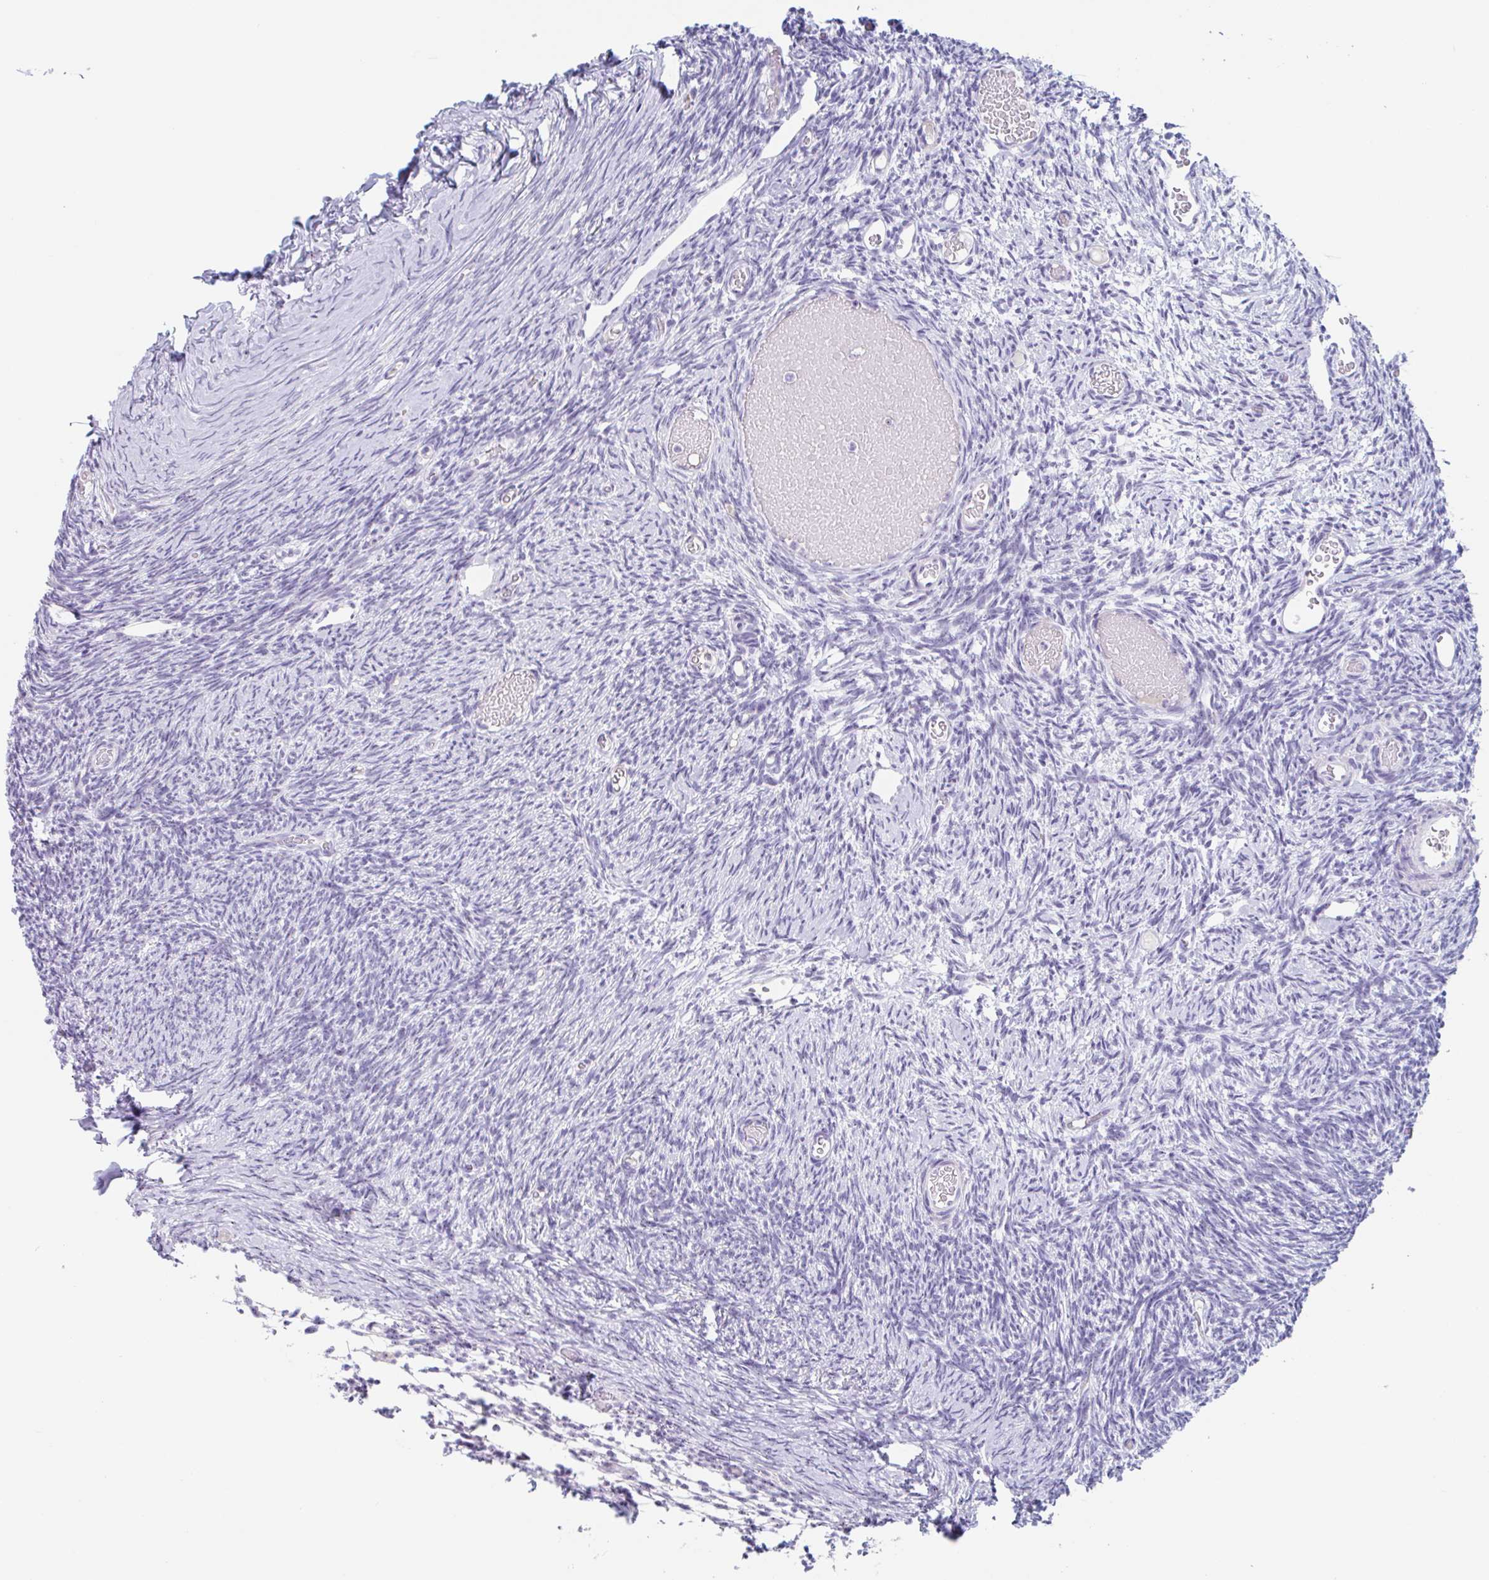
{"staining": {"intensity": "negative", "quantity": "none", "location": "none"}, "tissue": "ovary", "cell_type": "Follicle cells", "image_type": "normal", "snomed": [{"axis": "morphology", "description": "Normal tissue, NOS"}, {"axis": "topography", "description": "Ovary"}], "caption": "DAB (3,3'-diaminobenzidine) immunohistochemical staining of benign human ovary shows no significant positivity in follicle cells.", "gene": "LENG9", "patient": {"sex": "female", "age": 39}}